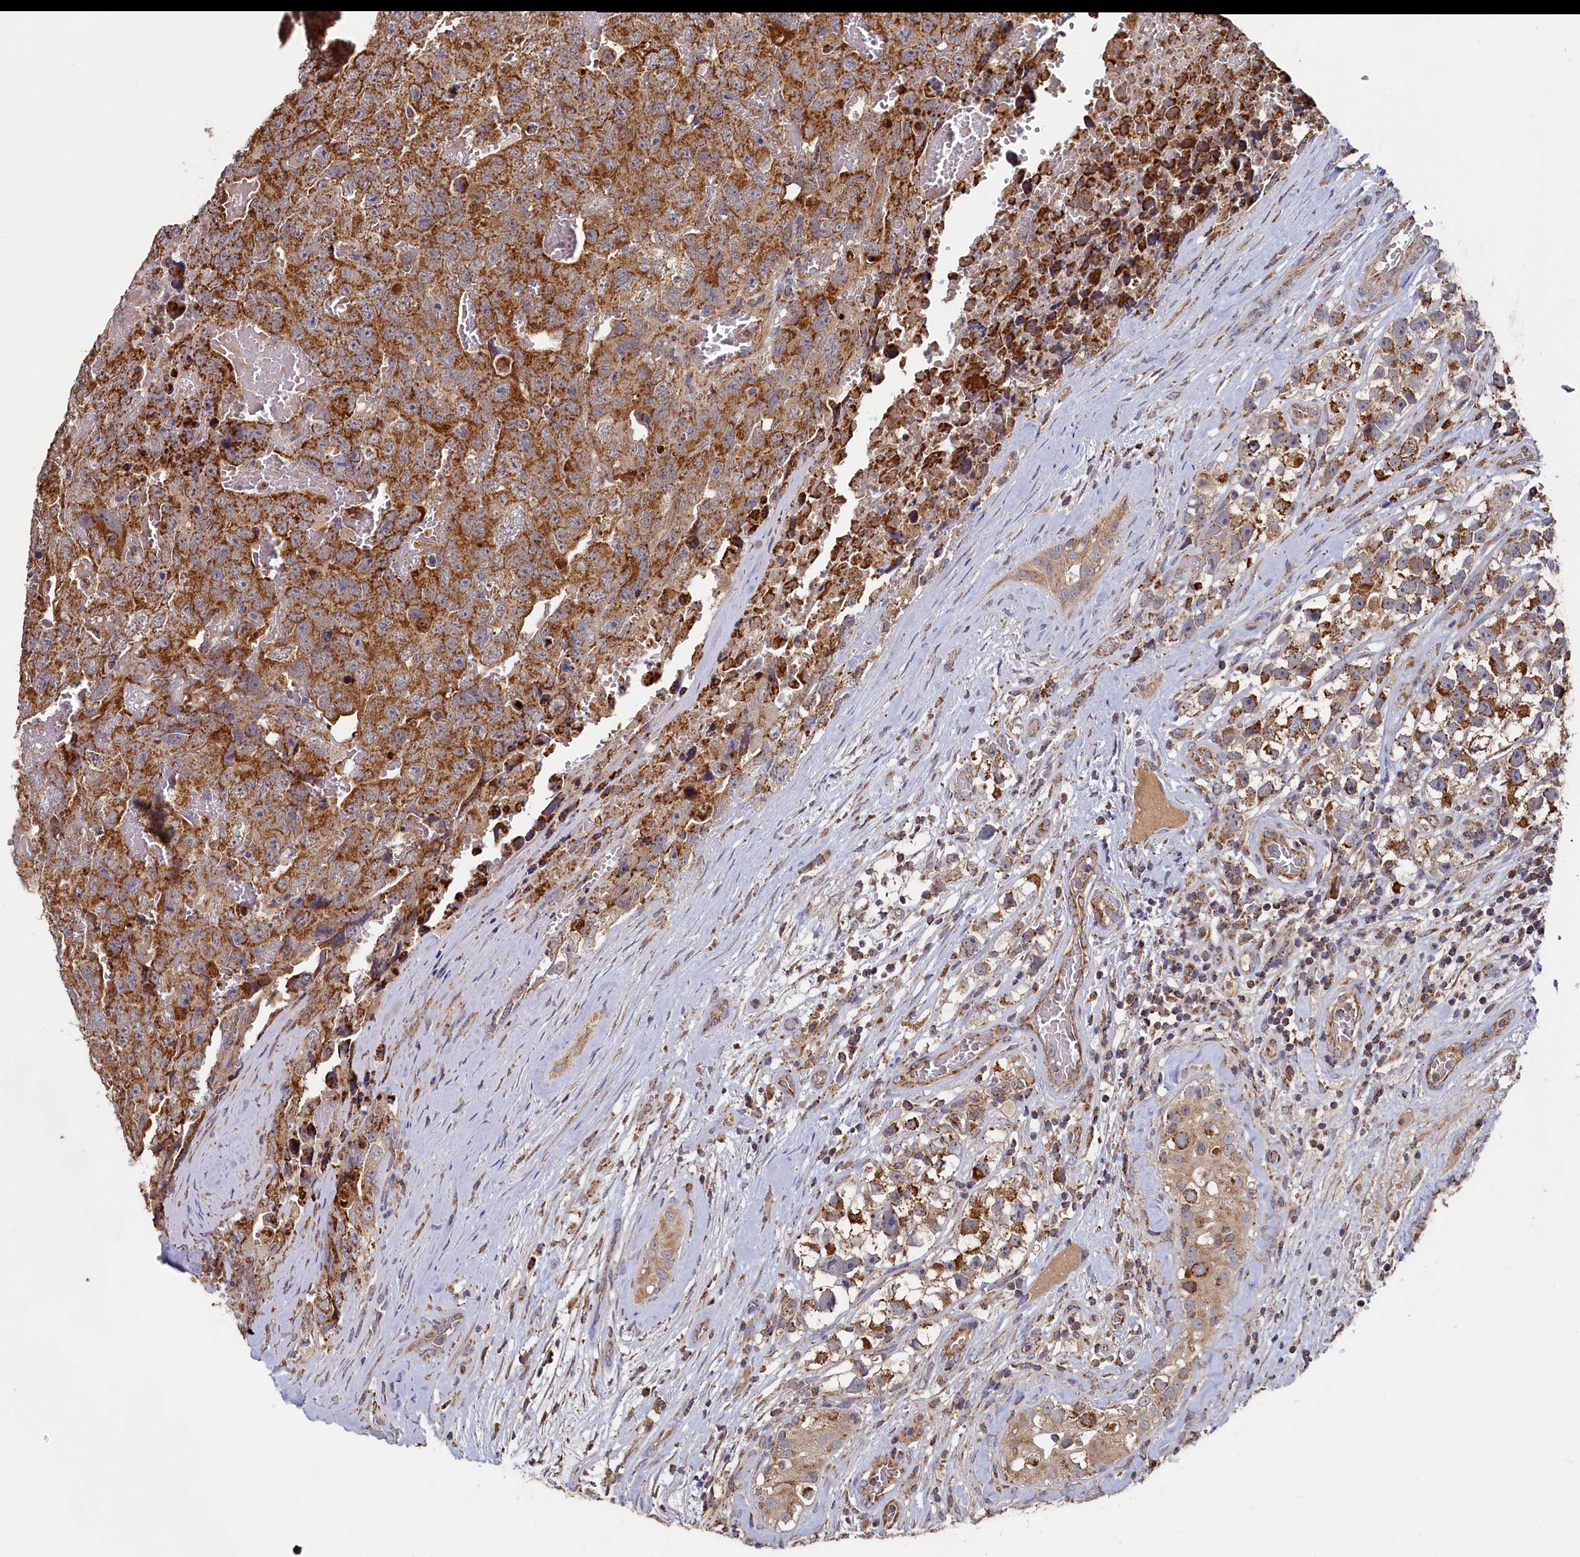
{"staining": {"intensity": "moderate", "quantity": ">75%", "location": "cytoplasmic/membranous"}, "tissue": "testis cancer", "cell_type": "Tumor cells", "image_type": "cancer", "snomed": [{"axis": "morphology", "description": "Carcinoma, Embryonal, NOS"}, {"axis": "topography", "description": "Testis"}], "caption": "Embryonal carcinoma (testis) stained with DAB IHC demonstrates medium levels of moderate cytoplasmic/membranous positivity in approximately >75% of tumor cells.", "gene": "HAUS2", "patient": {"sex": "male", "age": 45}}